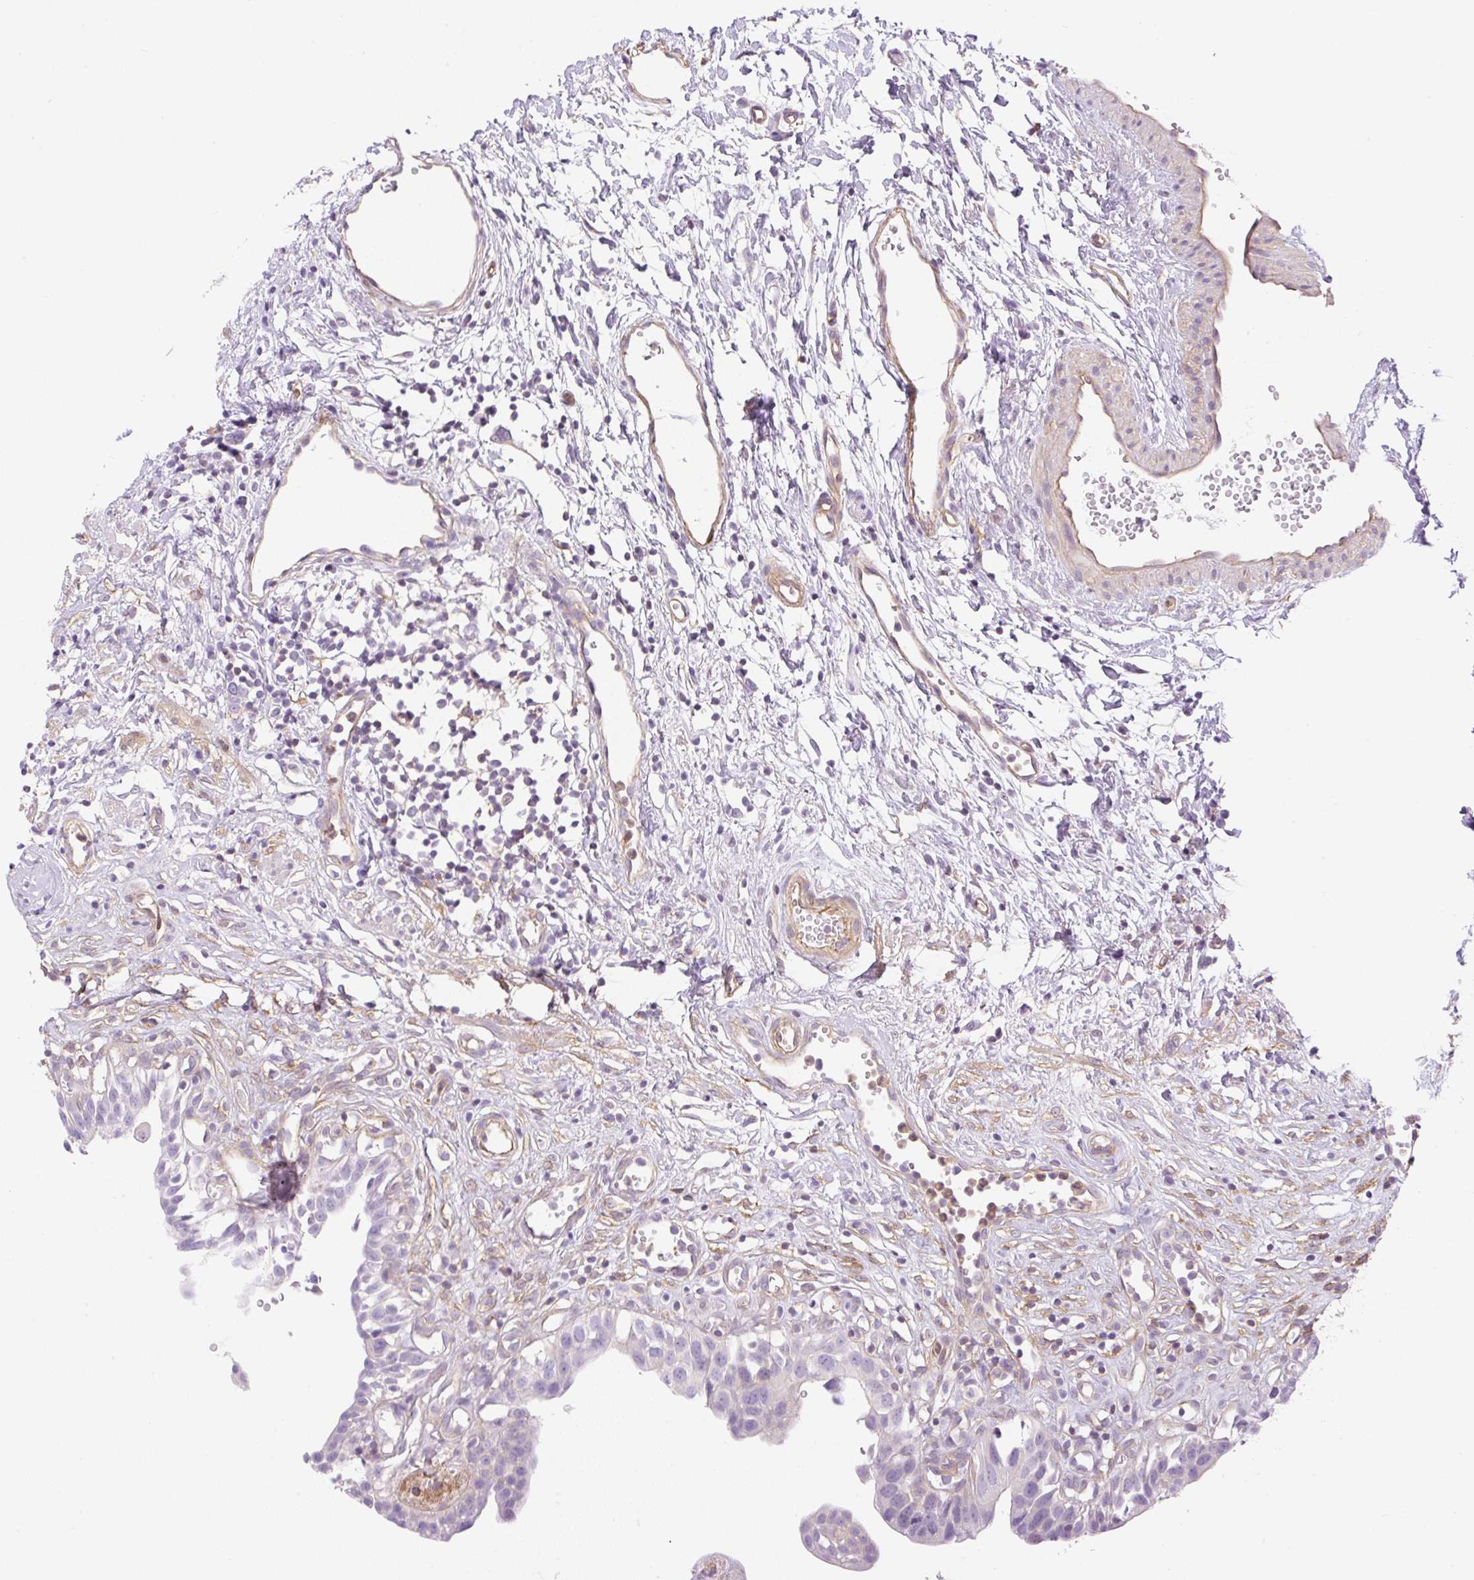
{"staining": {"intensity": "negative", "quantity": "none", "location": "none"}, "tissue": "urinary bladder", "cell_type": "Urothelial cells", "image_type": "normal", "snomed": [{"axis": "morphology", "description": "Normal tissue, NOS"}, {"axis": "topography", "description": "Urinary bladder"}], "caption": "Immunohistochemistry of benign human urinary bladder shows no staining in urothelial cells.", "gene": "EHD1", "patient": {"sex": "male", "age": 51}}